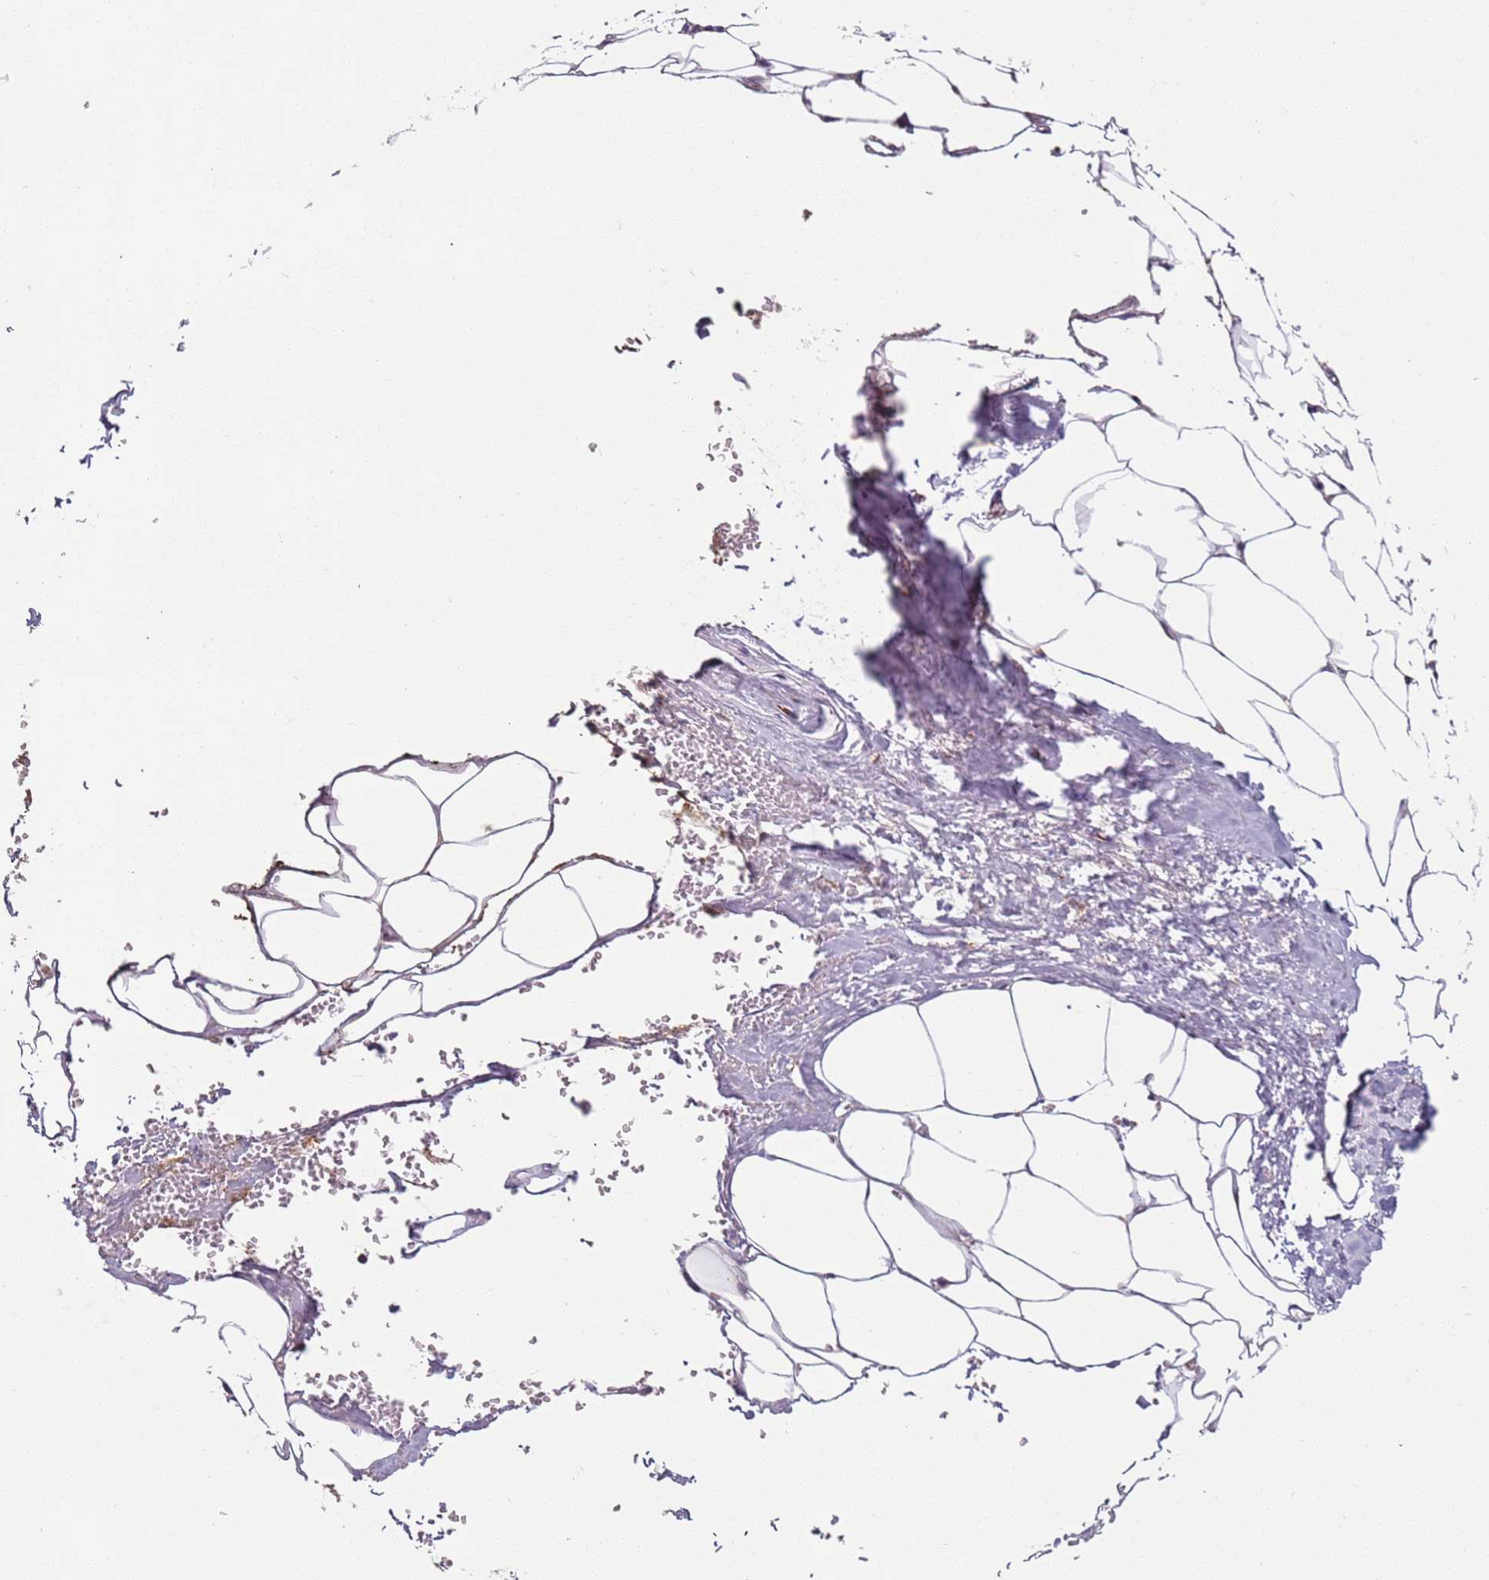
{"staining": {"intensity": "negative", "quantity": "none", "location": "none"}, "tissue": "adipose tissue", "cell_type": "Adipocytes", "image_type": "normal", "snomed": [{"axis": "morphology", "description": "Normal tissue, NOS"}, {"axis": "morphology", "description": "Adenocarcinoma, Low grade"}, {"axis": "topography", "description": "Prostate"}, {"axis": "topography", "description": "Peripheral nerve tissue"}], "caption": "Micrograph shows no significant protein positivity in adipocytes of normal adipose tissue.", "gene": "AKTIP", "patient": {"sex": "male", "age": 63}}